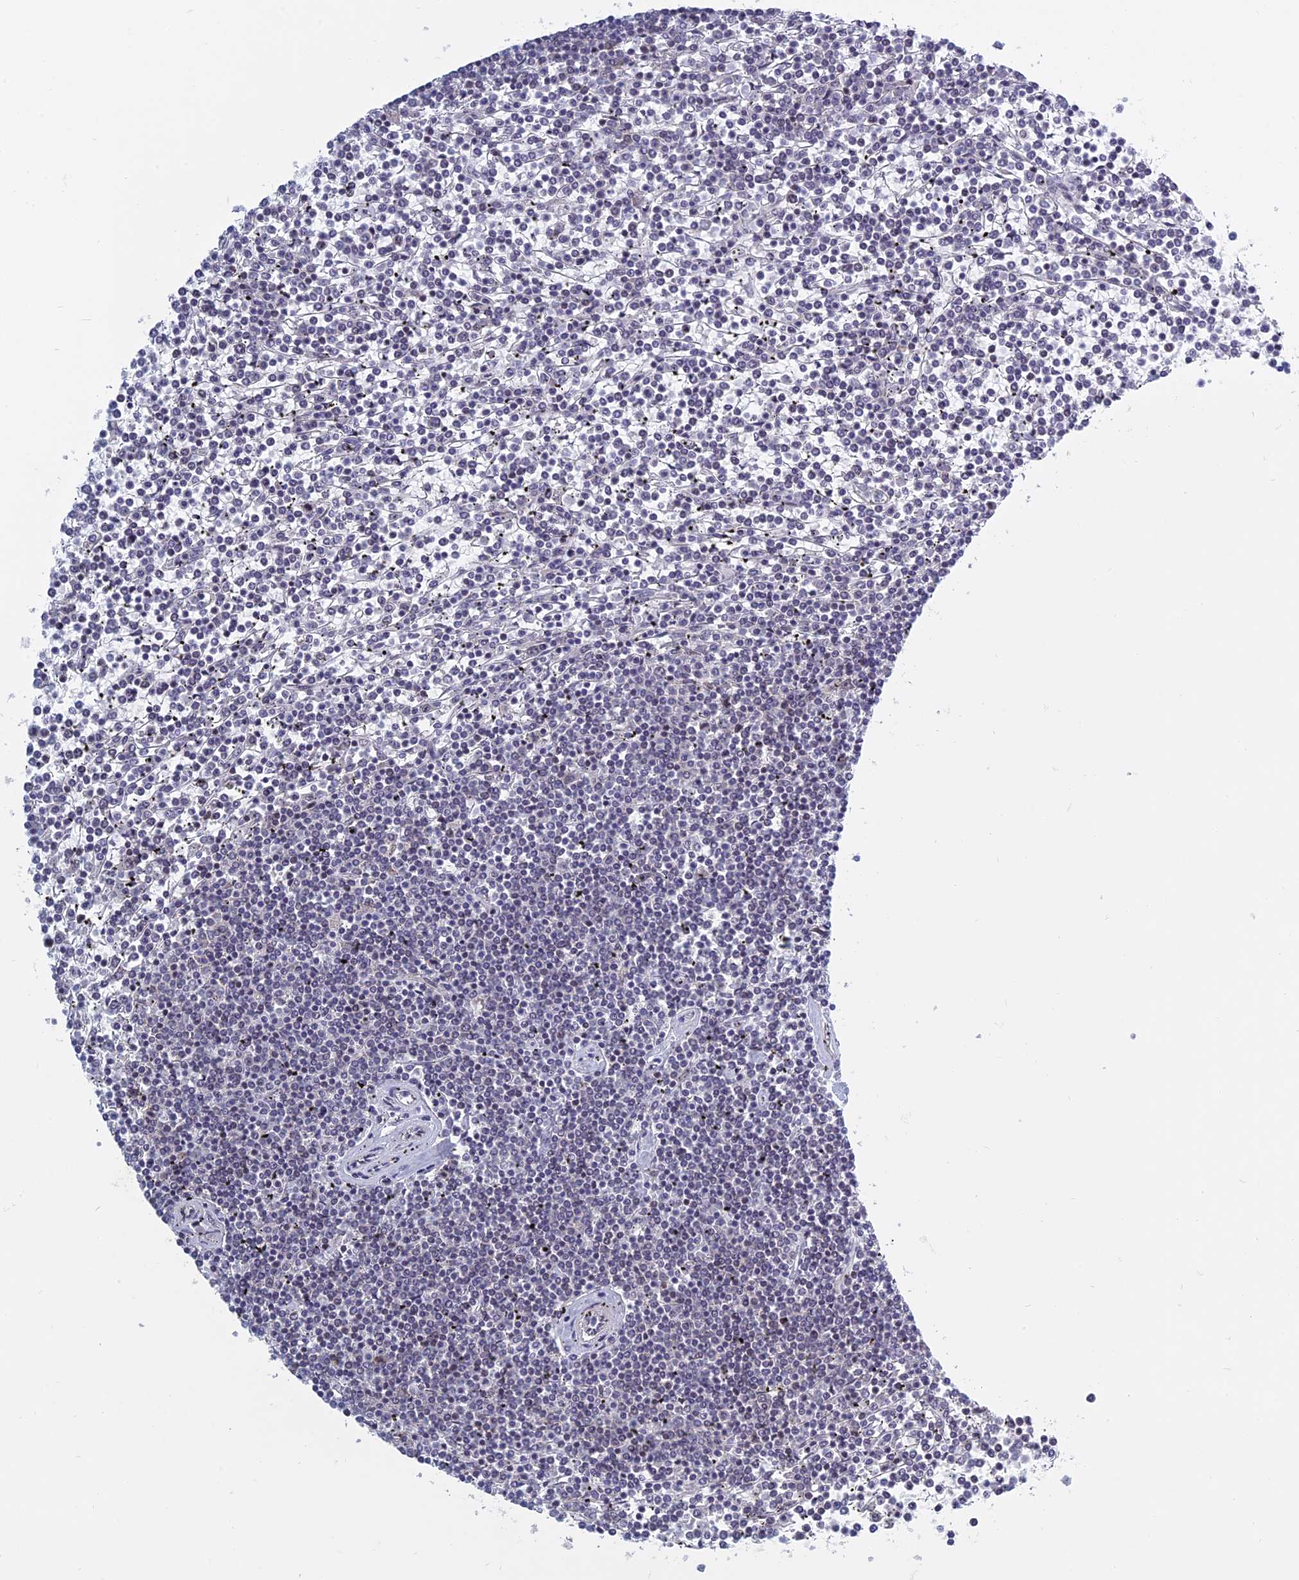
{"staining": {"intensity": "negative", "quantity": "none", "location": "none"}, "tissue": "lymphoma", "cell_type": "Tumor cells", "image_type": "cancer", "snomed": [{"axis": "morphology", "description": "Malignant lymphoma, non-Hodgkin's type, Low grade"}, {"axis": "topography", "description": "Spleen"}], "caption": "The micrograph shows no significant expression in tumor cells of lymphoma.", "gene": "RPS19BP1", "patient": {"sex": "female", "age": 19}}